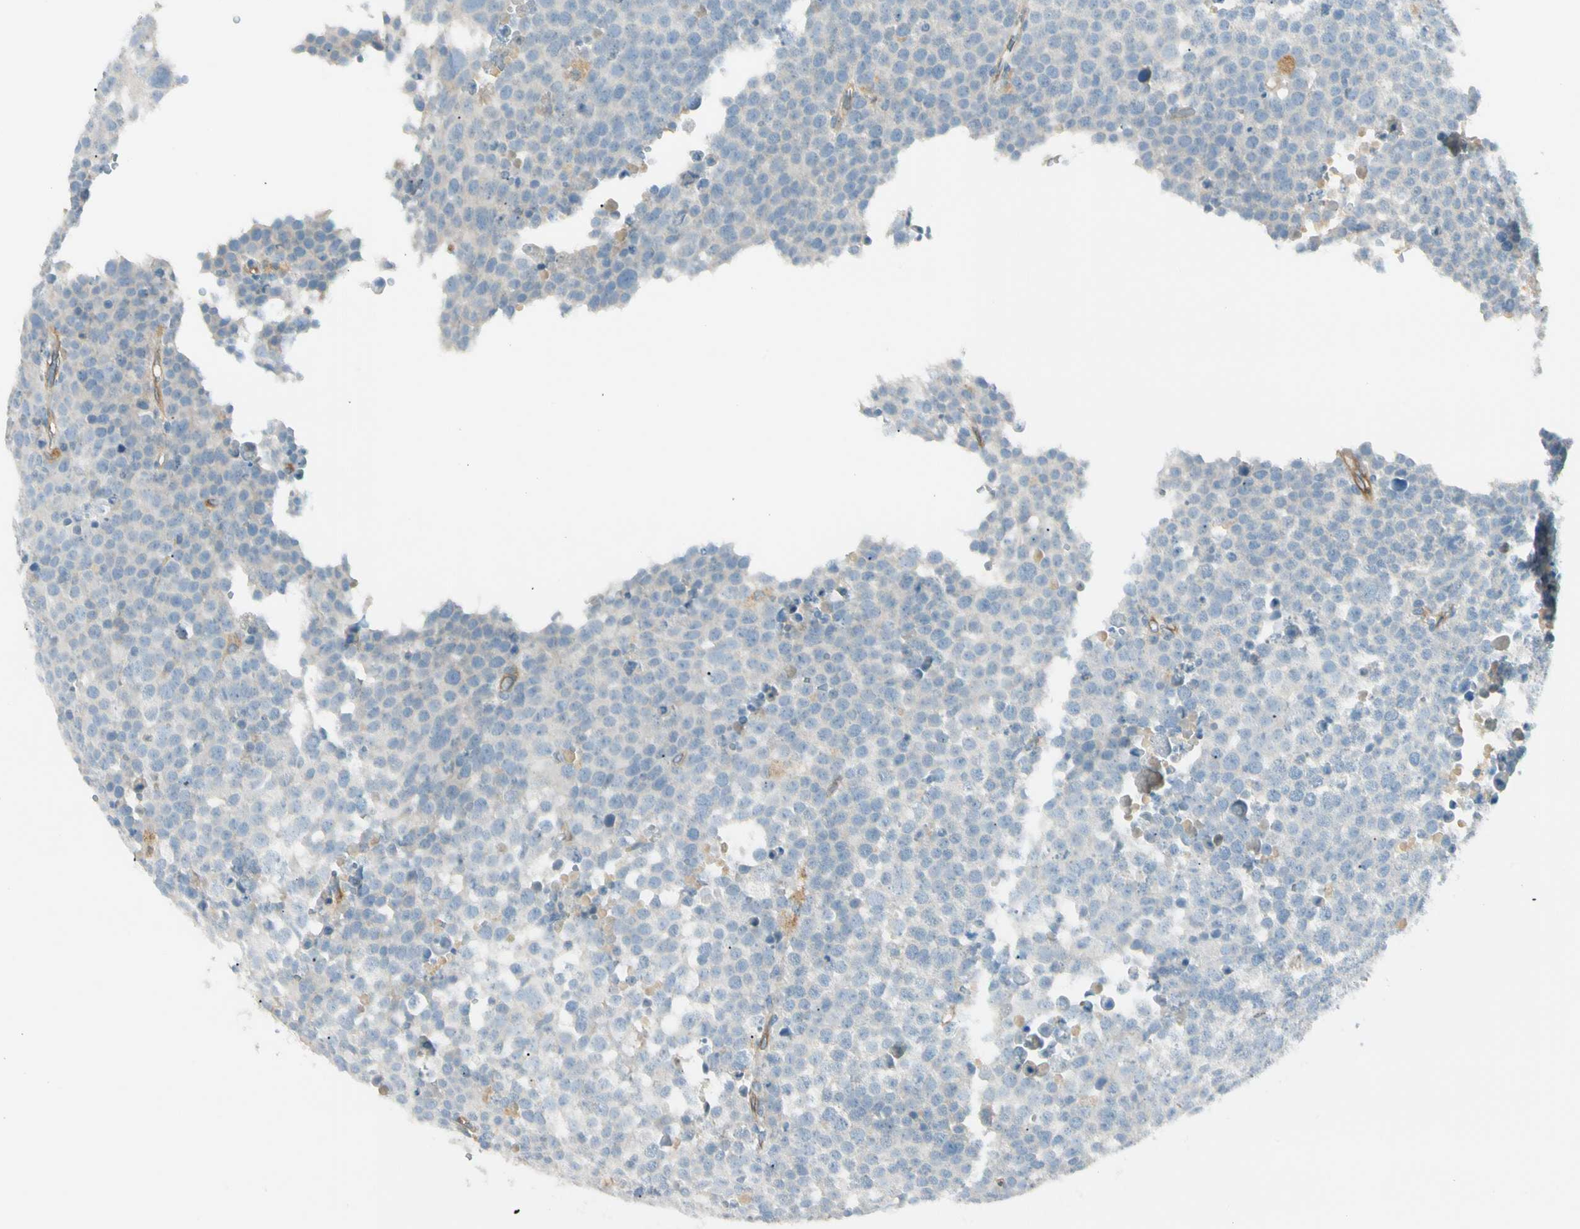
{"staining": {"intensity": "negative", "quantity": "none", "location": "none"}, "tissue": "testis cancer", "cell_type": "Tumor cells", "image_type": "cancer", "snomed": [{"axis": "morphology", "description": "Seminoma, NOS"}, {"axis": "topography", "description": "Testis"}], "caption": "Immunohistochemistry micrograph of neoplastic tissue: testis seminoma stained with DAB displays no significant protein positivity in tumor cells. Nuclei are stained in blue.", "gene": "LPCAT2", "patient": {"sex": "male", "age": 71}}